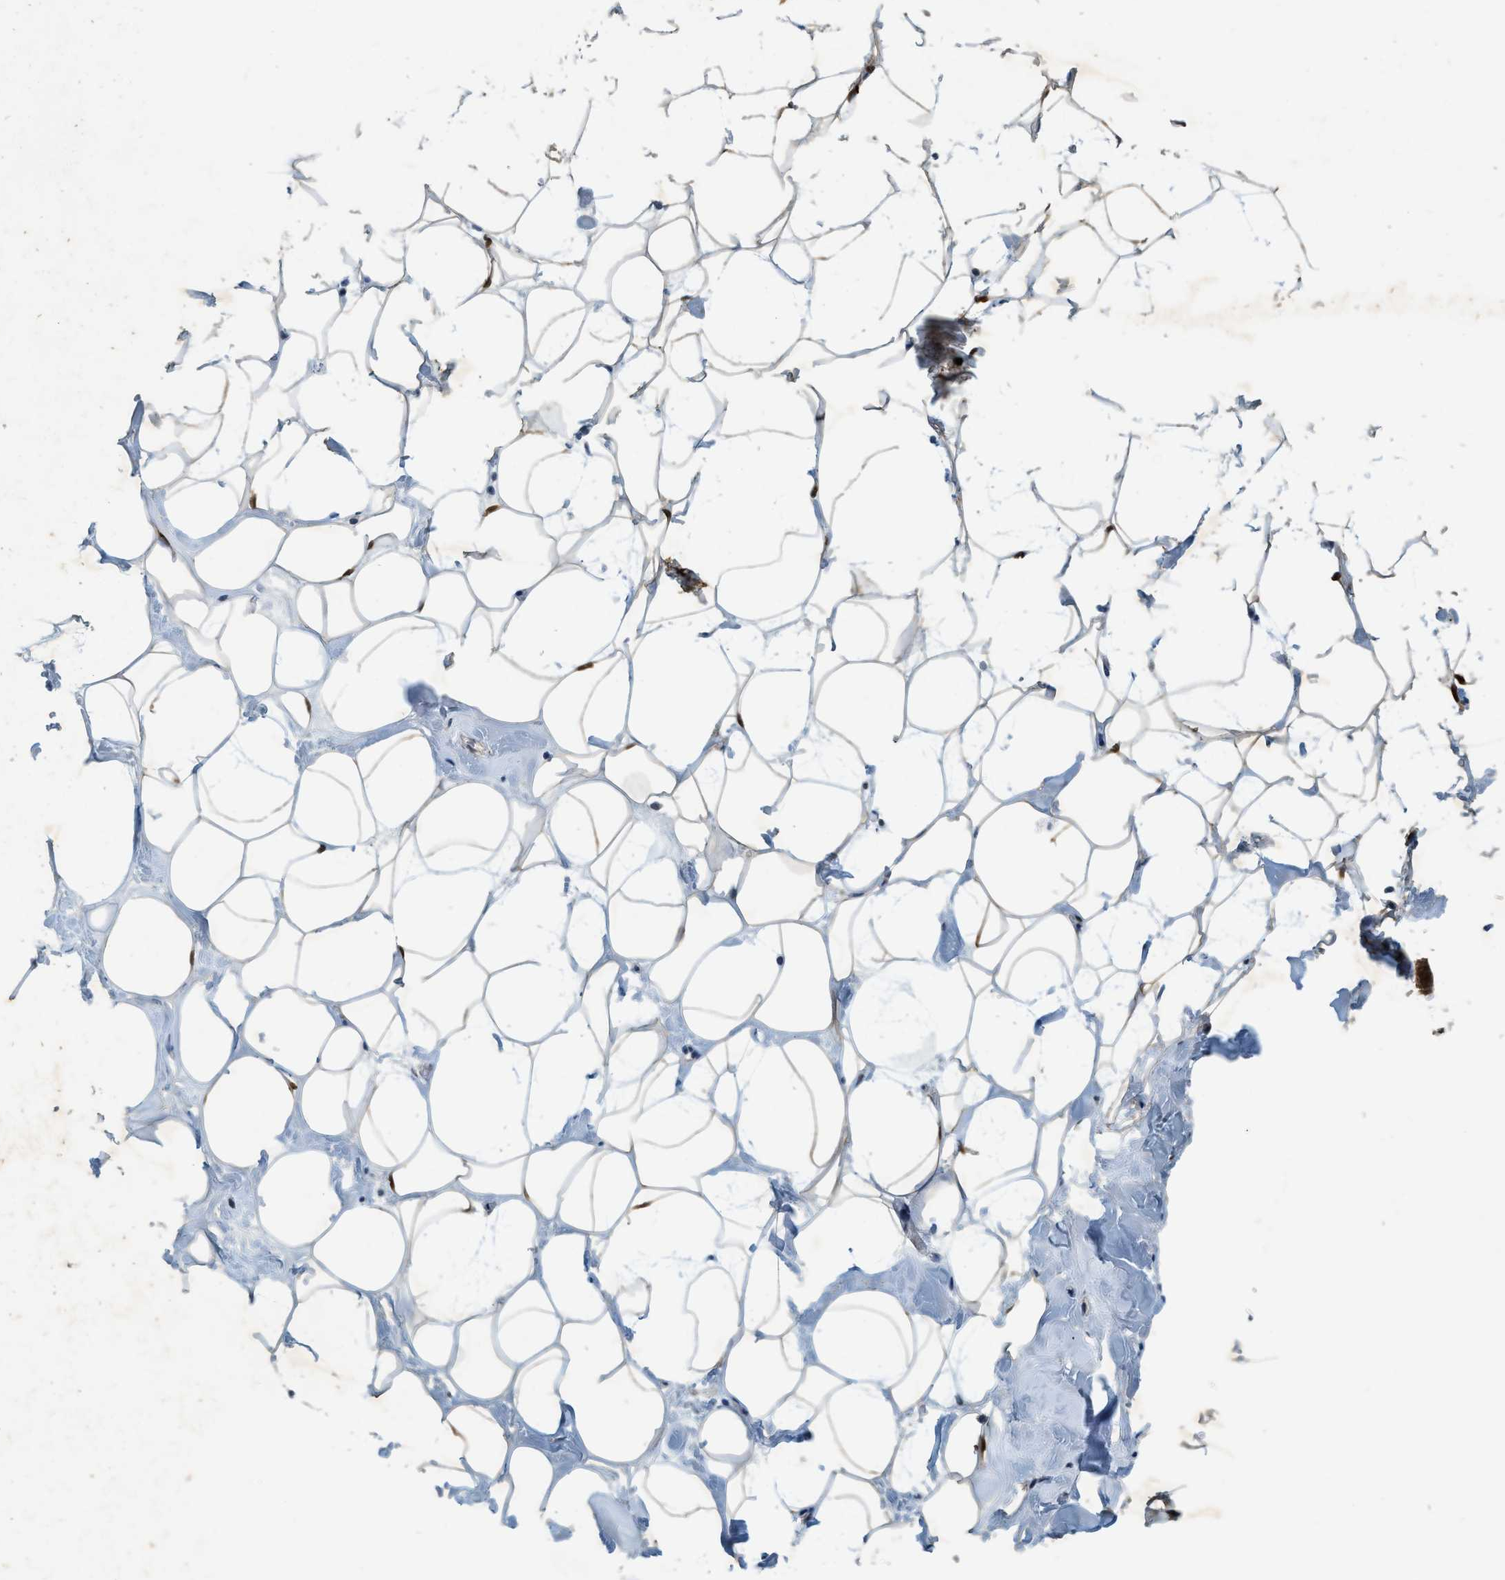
{"staining": {"intensity": "moderate", "quantity": ">75%", "location": "cytoplasmic/membranous"}, "tissue": "adipose tissue", "cell_type": "Adipocytes", "image_type": "normal", "snomed": [{"axis": "morphology", "description": "Normal tissue, NOS"}, {"axis": "morphology", "description": "Fibrosis, NOS"}, {"axis": "topography", "description": "Breast"}, {"axis": "topography", "description": "Adipose tissue"}], "caption": "Immunohistochemical staining of unremarkable adipose tissue demonstrates >75% levels of moderate cytoplasmic/membranous protein expression in approximately >75% of adipocytes.", "gene": "PDCL3", "patient": {"sex": "female", "age": 39}}